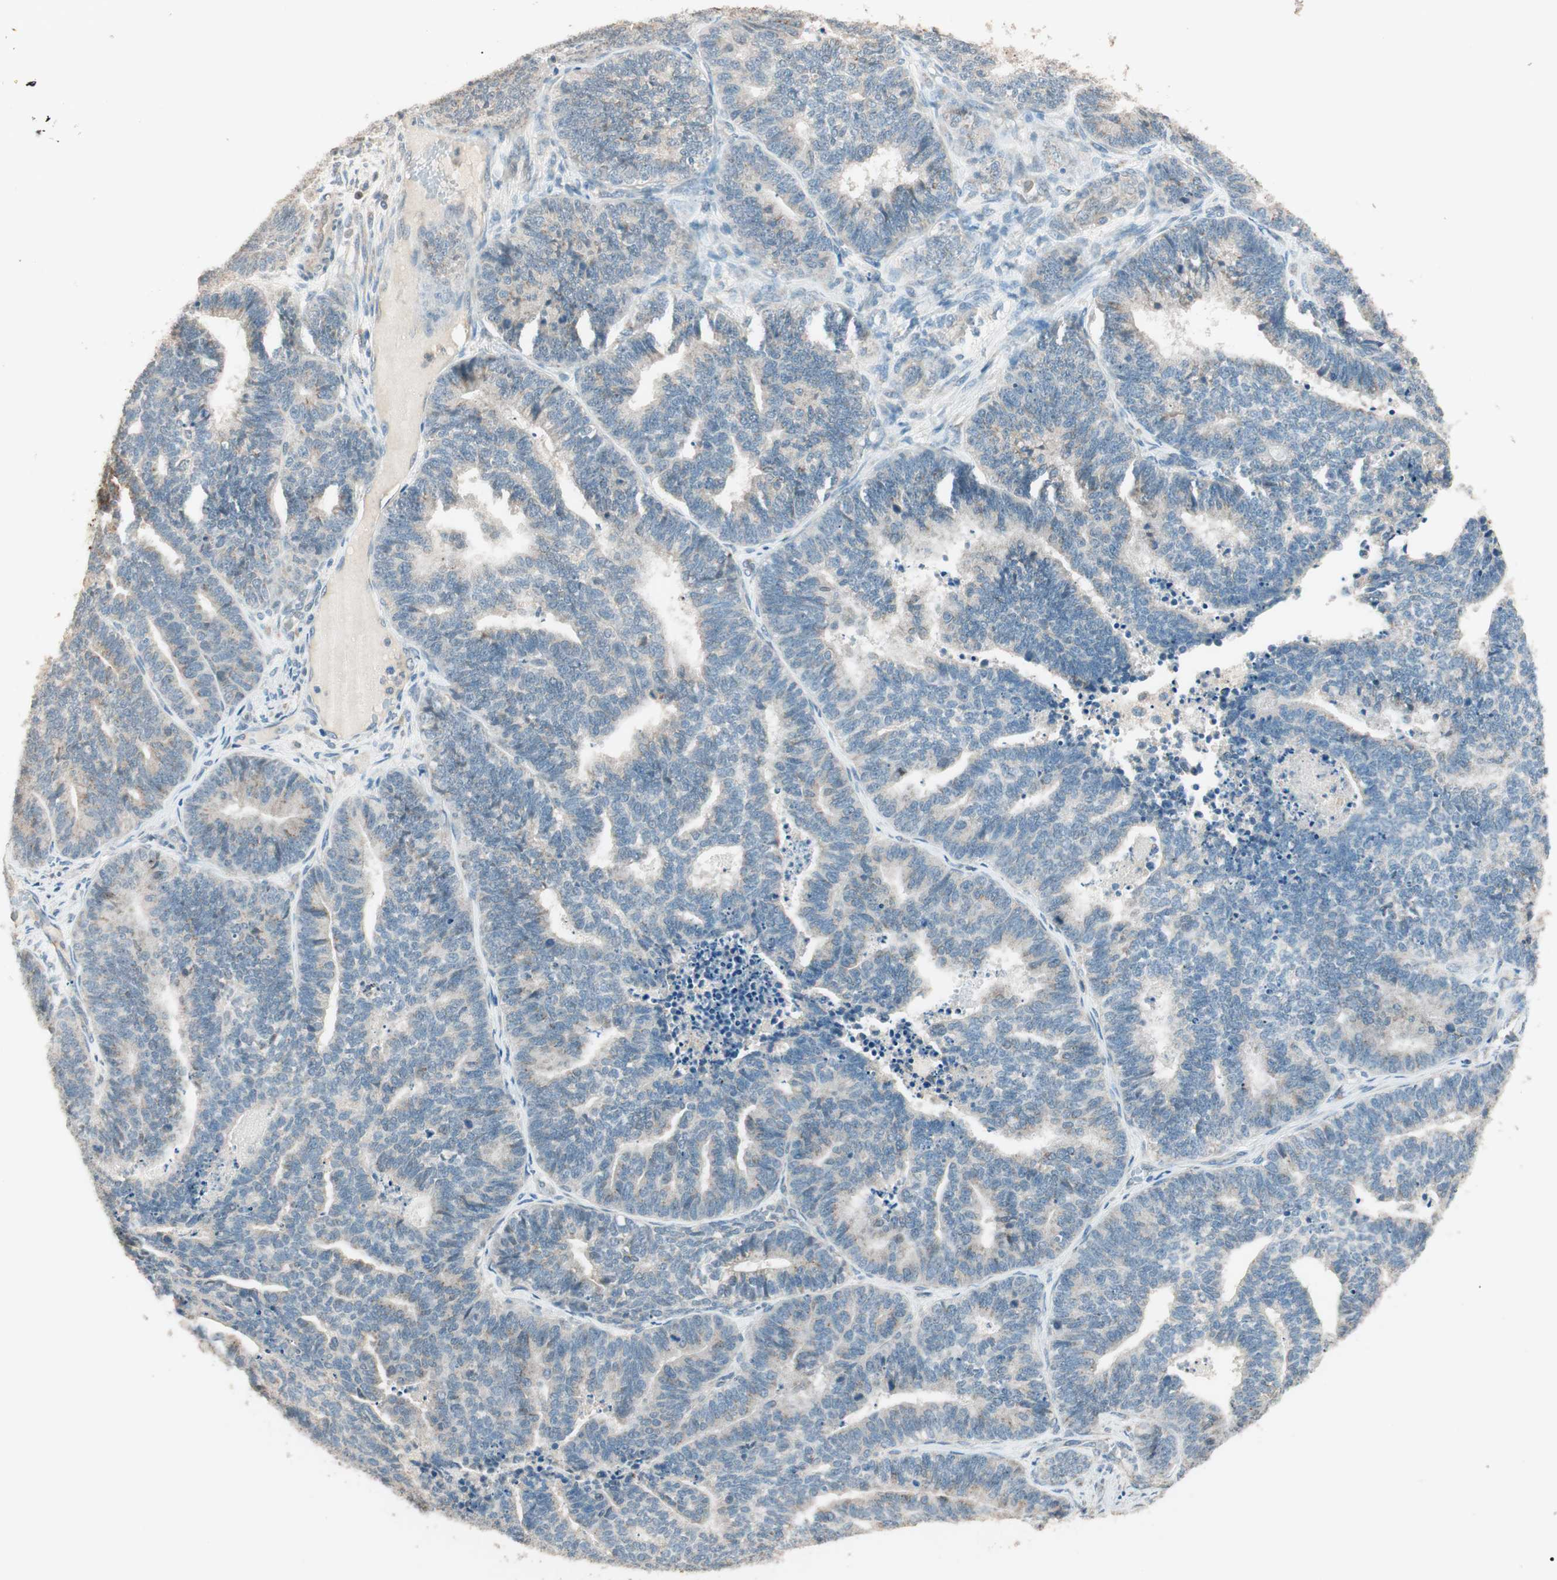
{"staining": {"intensity": "weak", "quantity": "<25%", "location": "cytoplasmic/membranous"}, "tissue": "endometrial cancer", "cell_type": "Tumor cells", "image_type": "cancer", "snomed": [{"axis": "morphology", "description": "Adenocarcinoma, NOS"}, {"axis": "topography", "description": "Endometrium"}], "caption": "Immunohistochemistry of endometrial cancer exhibits no positivity in tumor cells.", "gene": "TRIM21", "patient": {"sex": "female", "age": 70}}